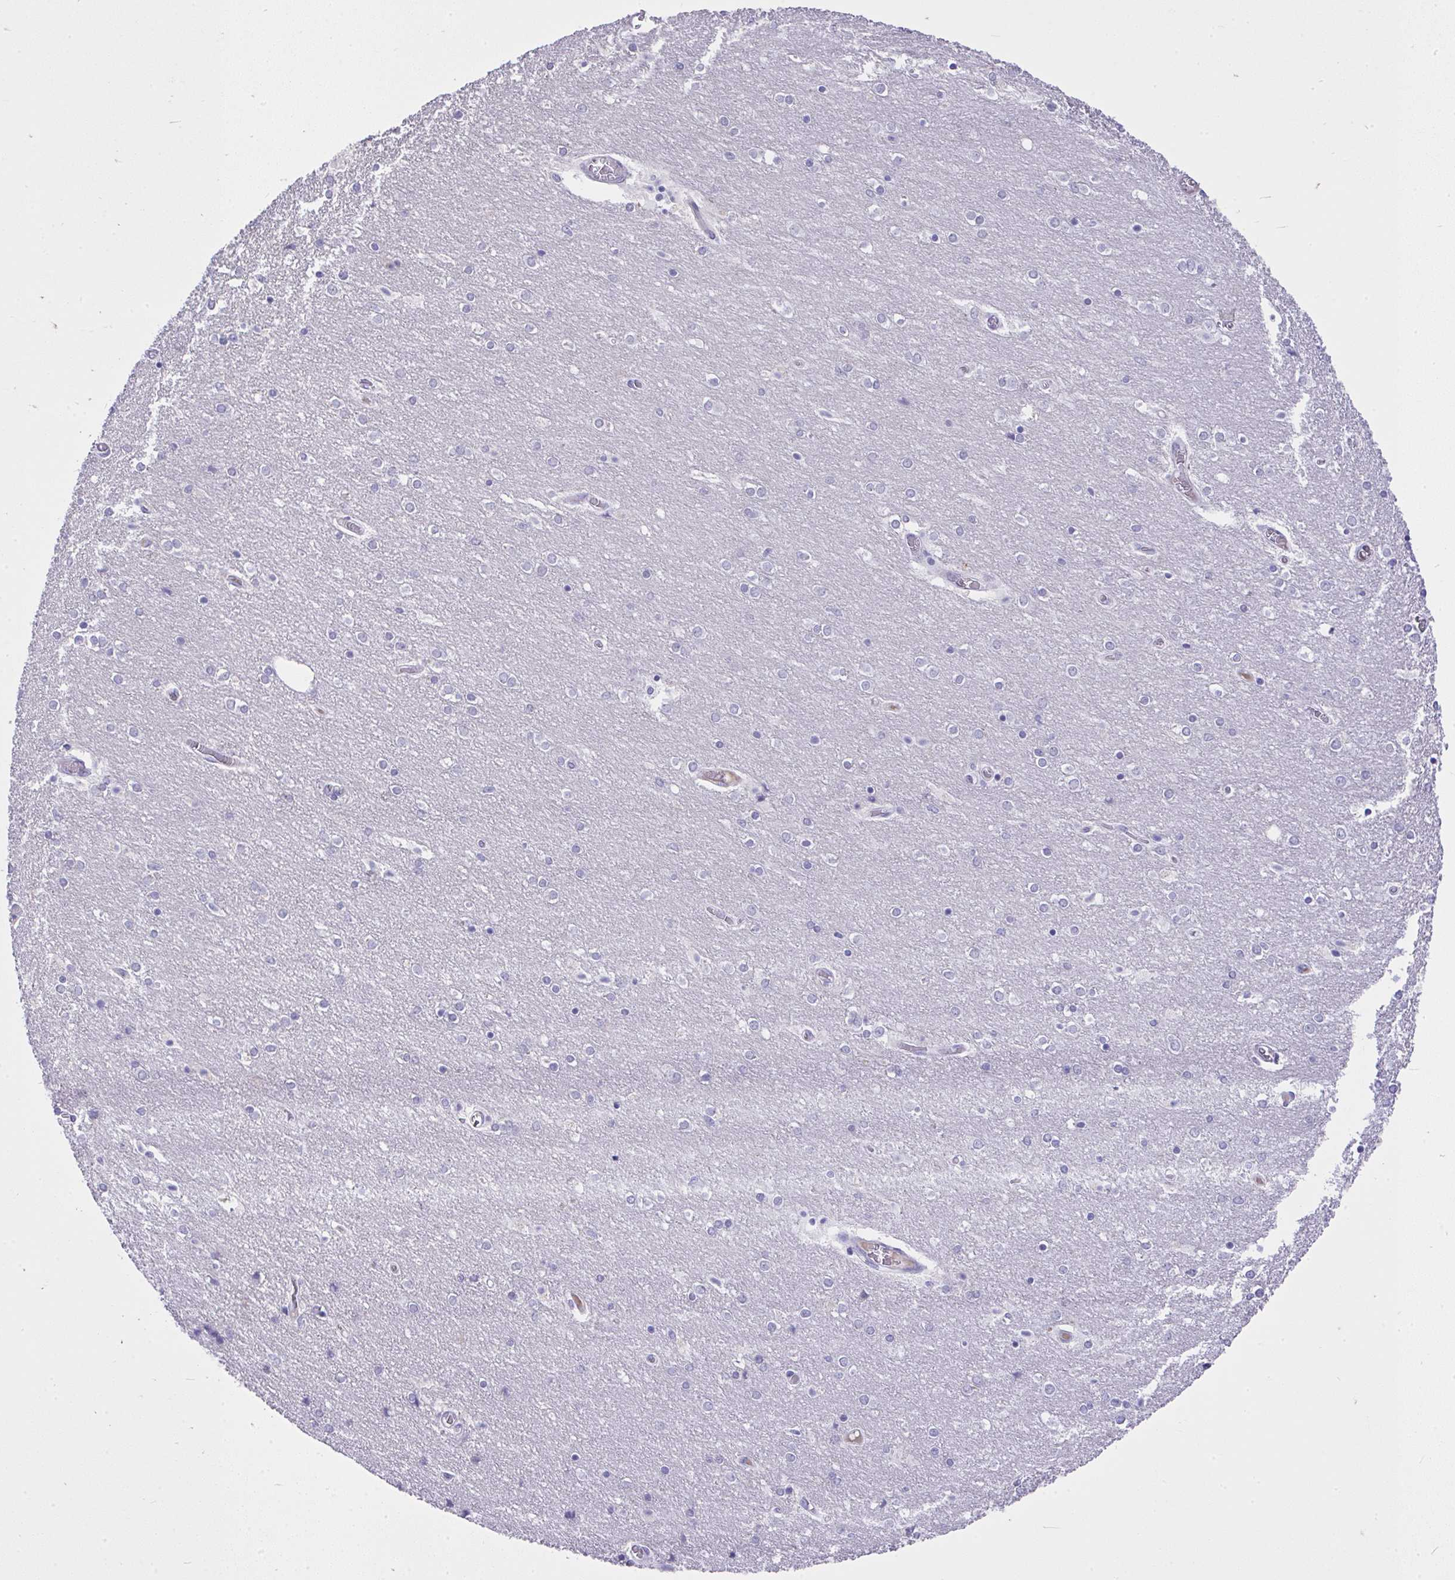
{"staining": {"intensity": "negative", "quantity": "none", "location": "none"}, "tissue": "cerebellum", "cell_type": "Cells in granular layer", "image_type": "normal", "snomed": [{"axis": "morphology", "description": "Normal tissue, NOS"}, {"axis": "topography", "description": "Cerebellum"}], "caption": "Cells in granular layer are negative for brown protein staining in unremarkable cerebellum. (Stains: DAB IHC with hematoxylin counter stain, Microscopy: brightfield microscopy at high magnification).", "gene": "MS4A12", "patient": {"sex": "female", "age": 54}}